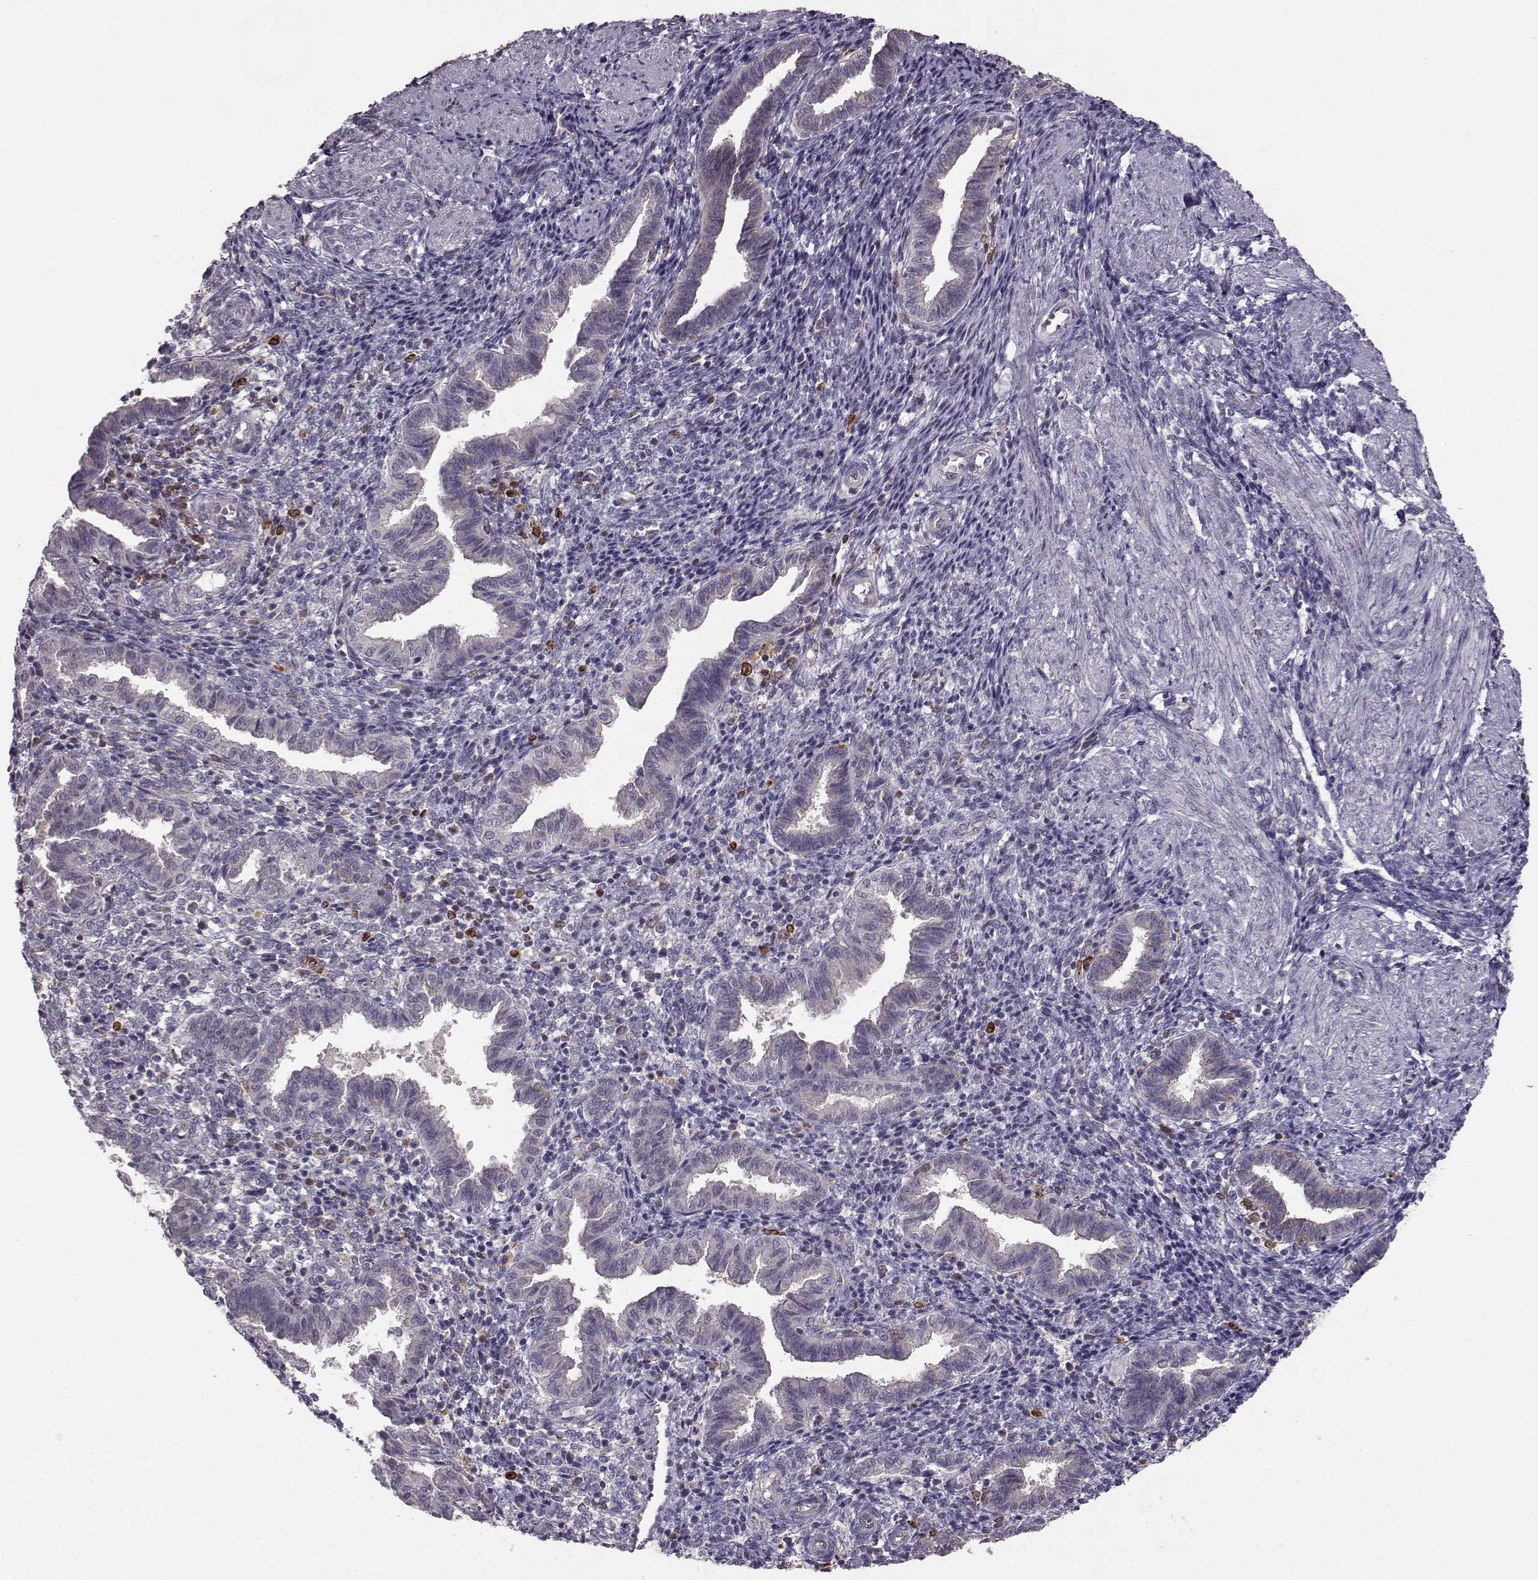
{"staining": {"intensity": "negative", "quantity": "none", "location": "none"}, "tissue": "endometrium", "cell_type": "Cells in endometrial stroma", "image_type": "normal", "snomed": [{"axis": "morphology", "description": "Normal tissue, NOS"}, {"axis": "topography", "description": "Endometrium"}], "caption": "A high-resolution photomicrograph shows immunohistochemistry staining of unremarkable endometrium, which shows no significant staining in cells in endometrial stroma. (DAB (3,3'-diaminobenzidine) immunohistochemistry, high magnification).", "gene": "SPAG17", "patient": {"sex": "female", "age": 37}}